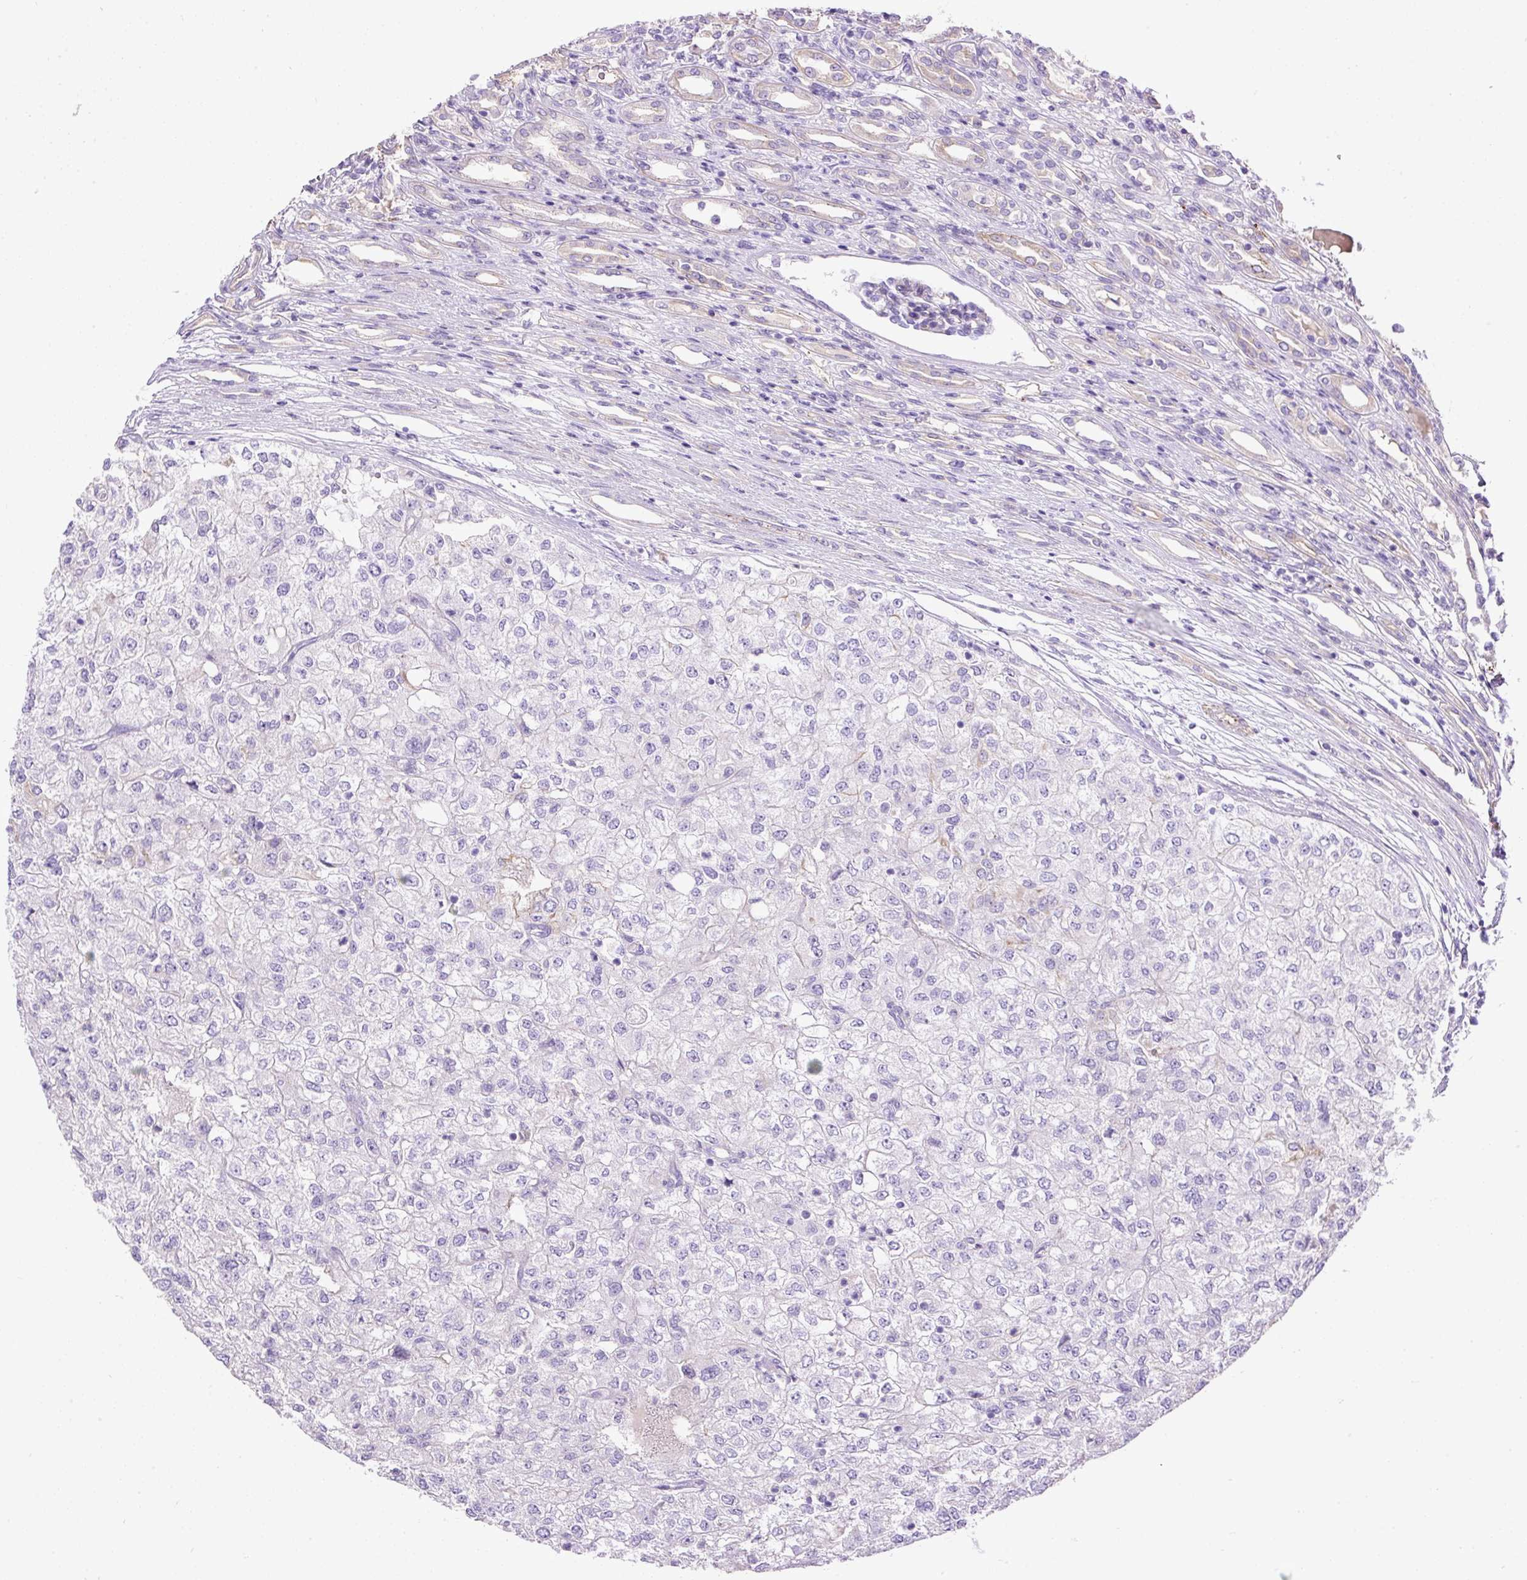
{"staining": {"intensity": "negative", "quantity": "none", "location": "none"}, "tissue": "renal cancer", "cell_type": "Tumor cells", "image_type": "cancer", "snomed": [{"axis": "morphology", "description": "Adenocarcinoma, NOS"}, {"axis": "topography", "description": "Kidney"}], "caption": "This is an IHC photomicrograph of human adenocarcinoma (renal). There is no positivity in tumor cells.", "gene": "MAGEB16", "patient": {"sex": "female", "age": 54}}